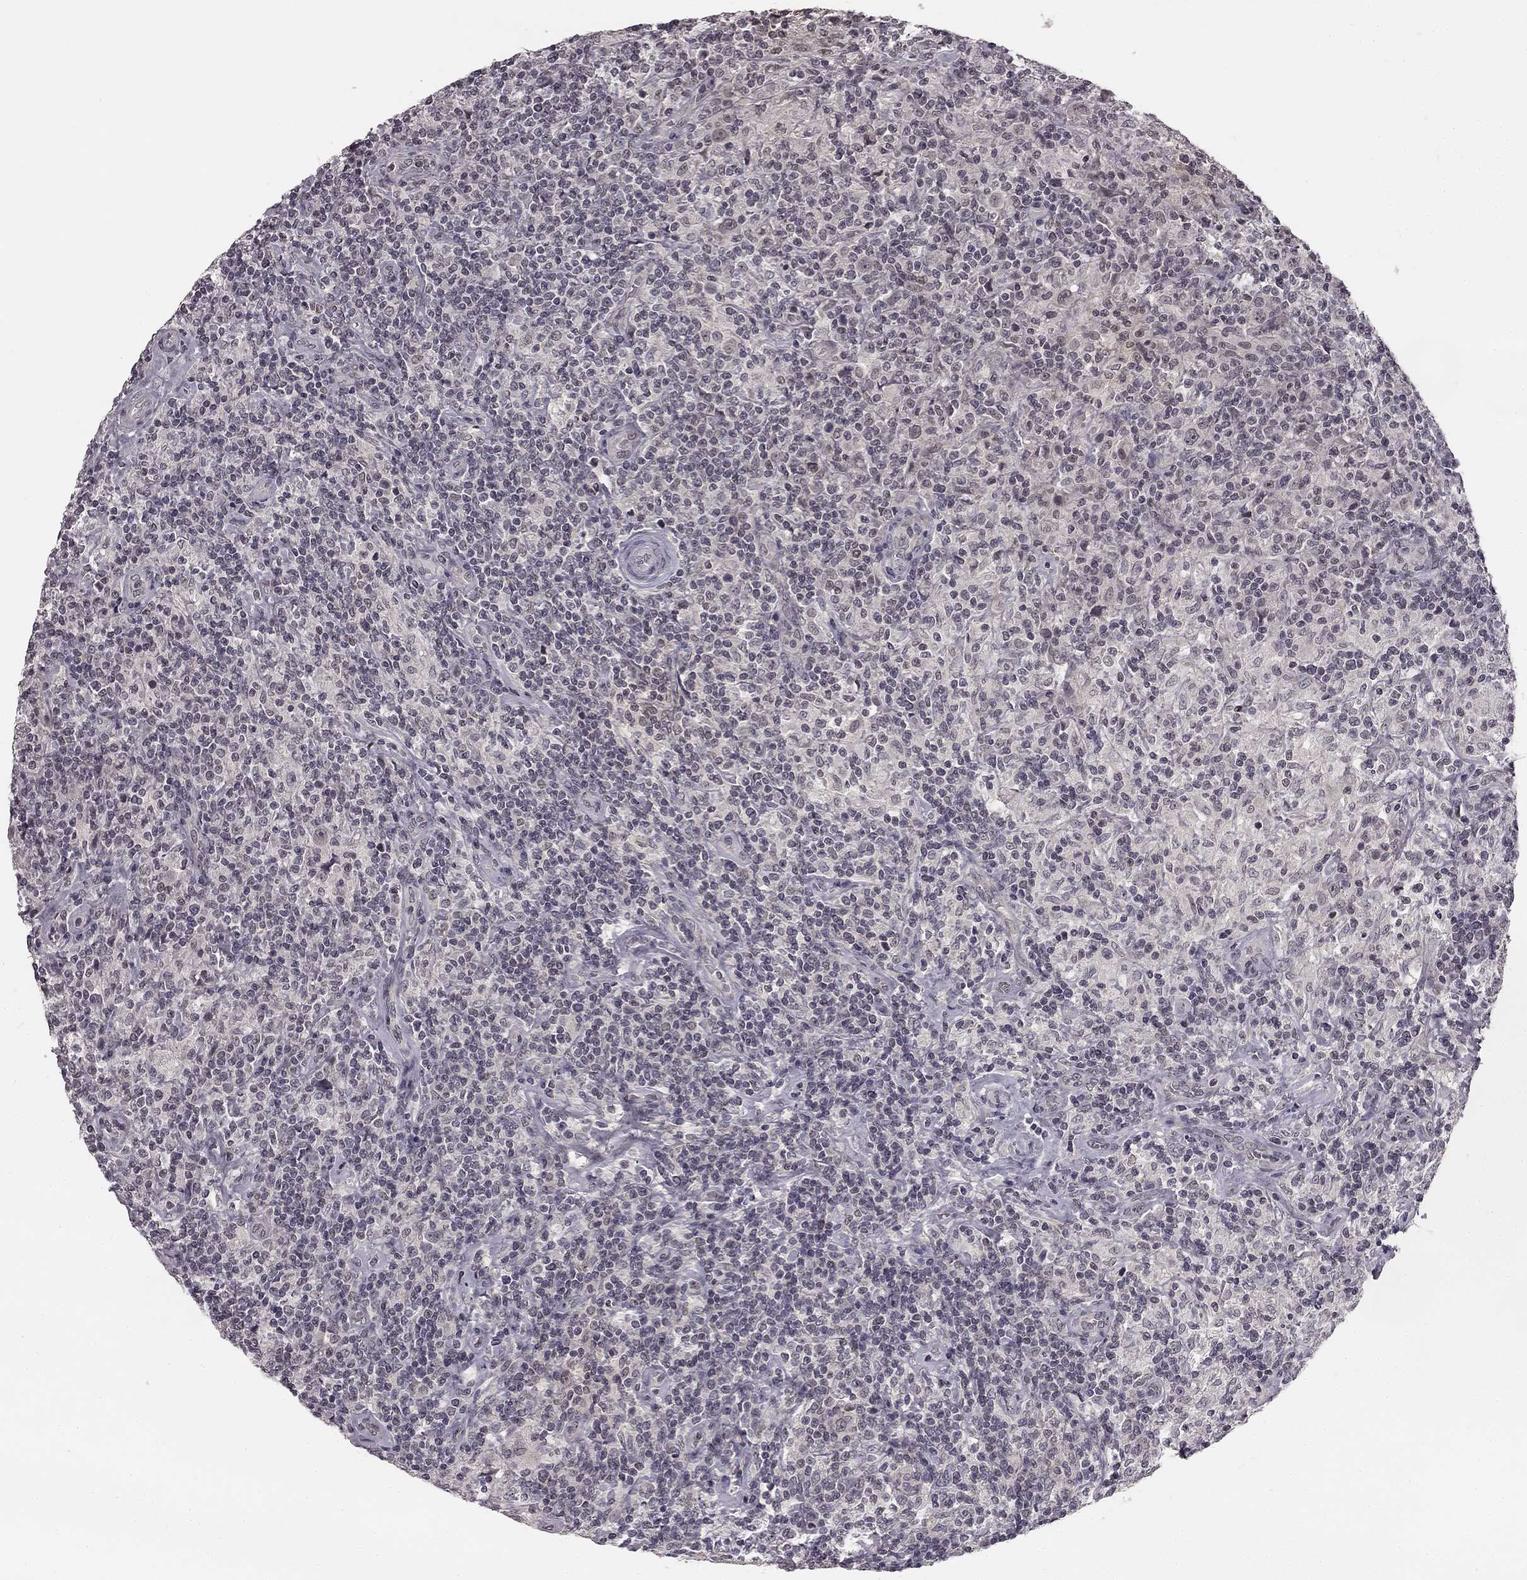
{"staining": {"intensity": "negative", "quantity": "none", "location": "none"}, "tissue": "lymphoma", "cell_type": "Tumor cells", "image_type": "cancer", "snomed": [{"axis": "morphology", "description": "Hodgkin's disease, NOS"}, {"axis": "topography", "description": "Lymph node"}], "caption": "The histopathology image reveals no staining of tumor cells in lymphoma. Nuclei are stained in blue.", "gene": "HCN4", "patient": {"sex": "male", "age": 70}}